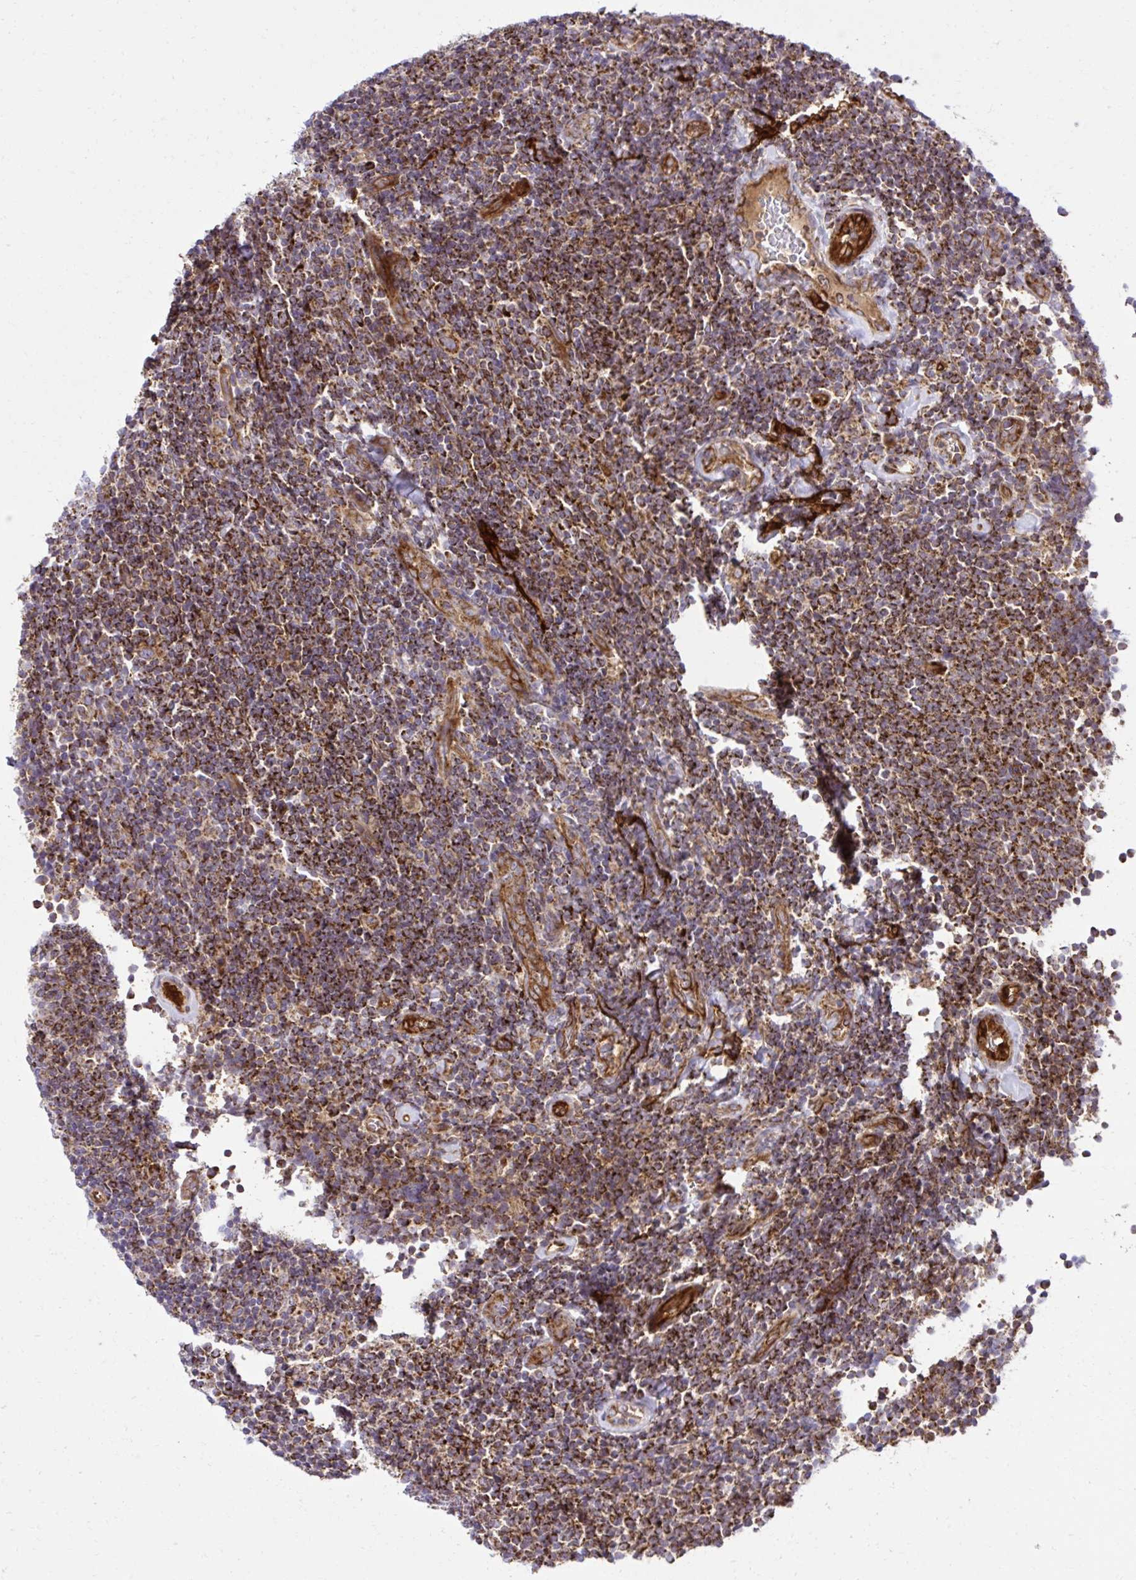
{"staining": {"intensity": "strong", "quantity": ">75%", "location": "cytoplasmic/membranous"}, "tissue": "lymphoma", "cell_type": "Tumor cells", "image_type": "cancer", "snomed": [{"axis": "morphology", "description": "Malignant lymphoma, non-Hodgkin's type, Low grade"}, {"axis": "topography", "description": "Lymph node"}], "caption": "Immunohistochemical staining of lymphoma shows high levels of strong cytoplasmic/membranous protein positivity in about >75% of tumor cells.", "gene": "LIMS1", "patient": {"sex": "male", "age": 52}}